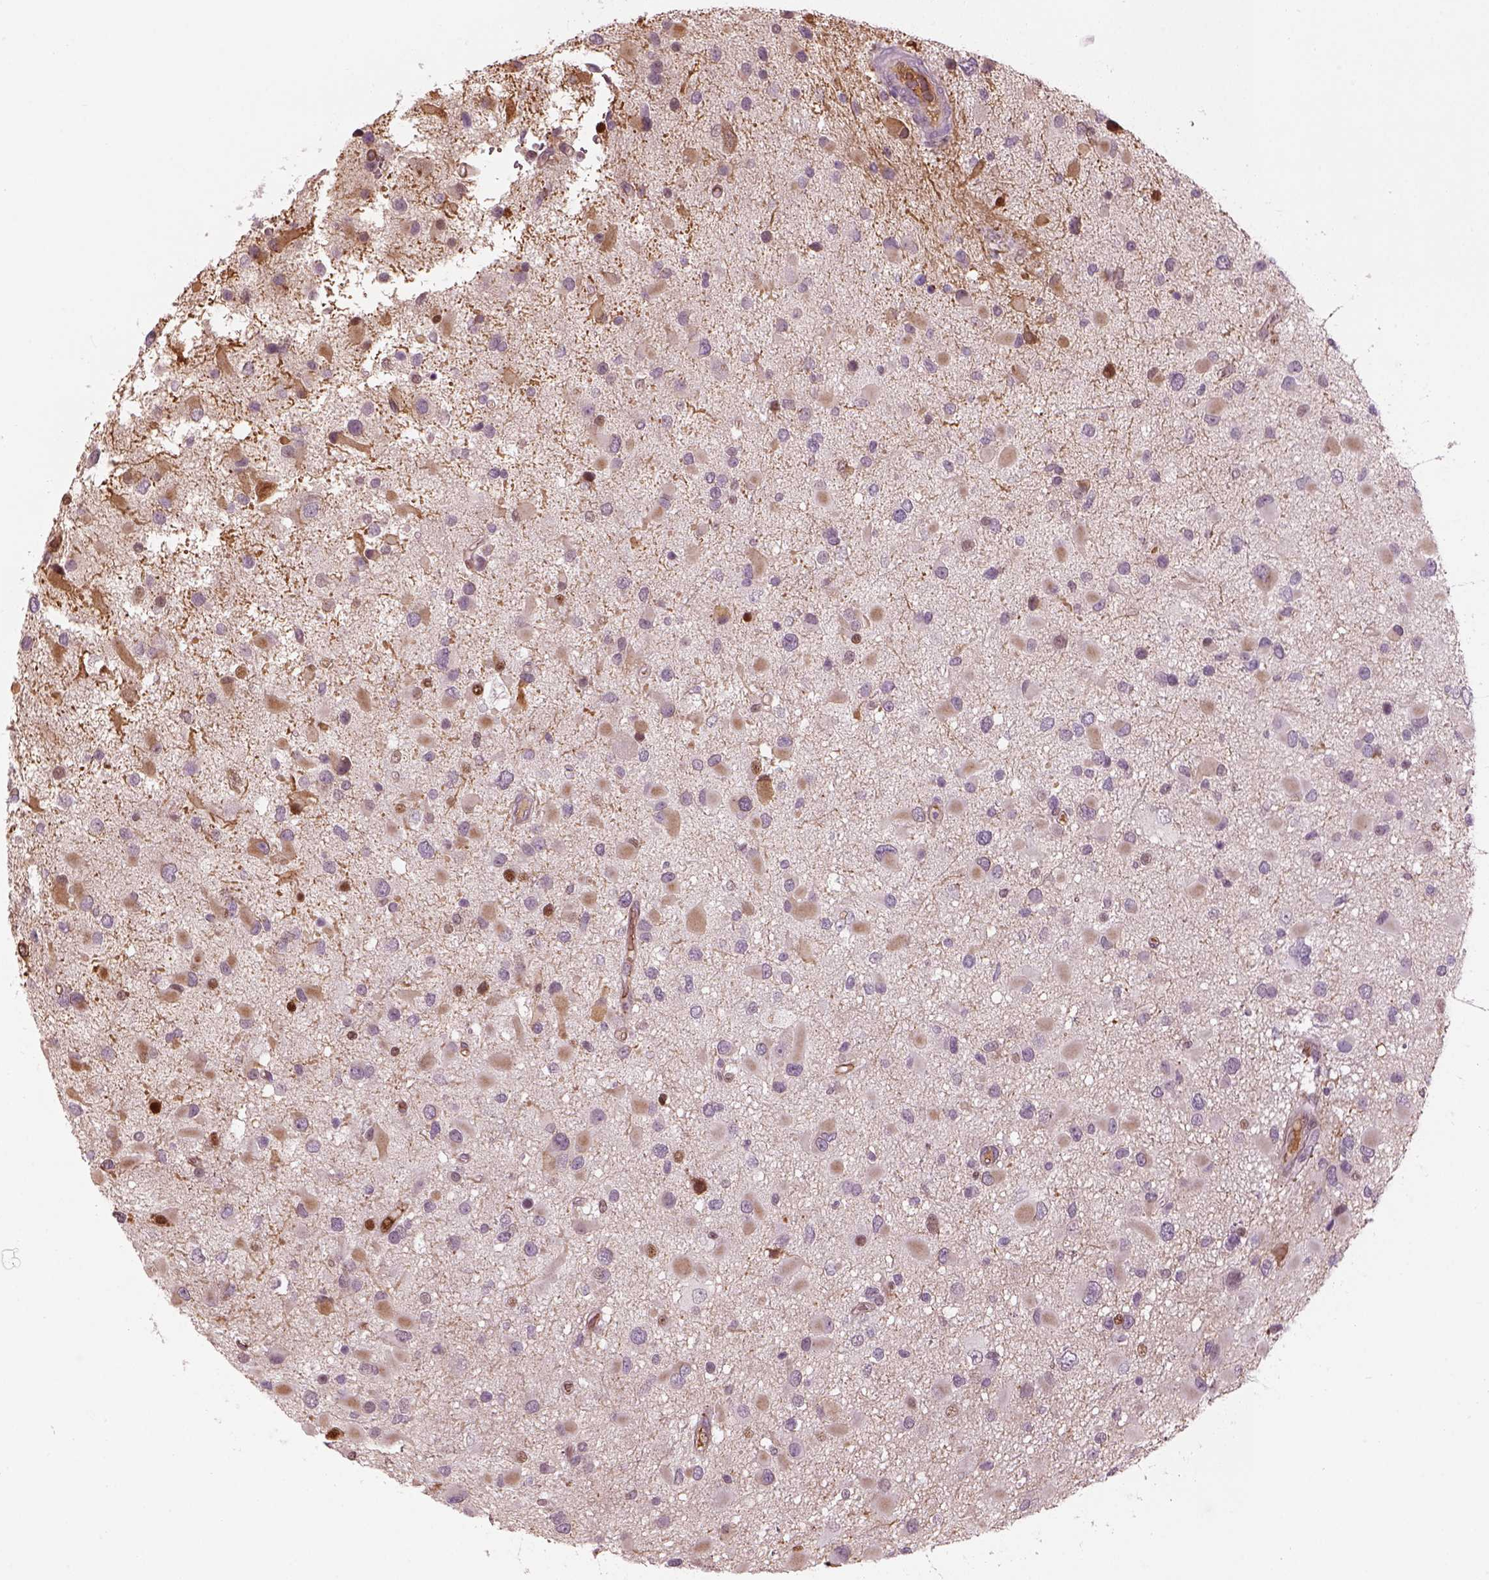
{"staining": {"intensity": "weak", "quantity": "<25%", "location": "cytoplasmic/membranous"}, "tissue": "glioma", "cell_type": "Tumor cells", "image_type": "cancer", "snomed": [{"axis": "morphology", "description": "Glioma, malignant, Low grade"}, {"axis": "topography", "description": "Brain"}], "caption": "Tumor cells show no significant positivity in malignant glioma (low-grade).", "gene": "PABPC1L2B", "patient": {"sex": "female", "age": 32}}